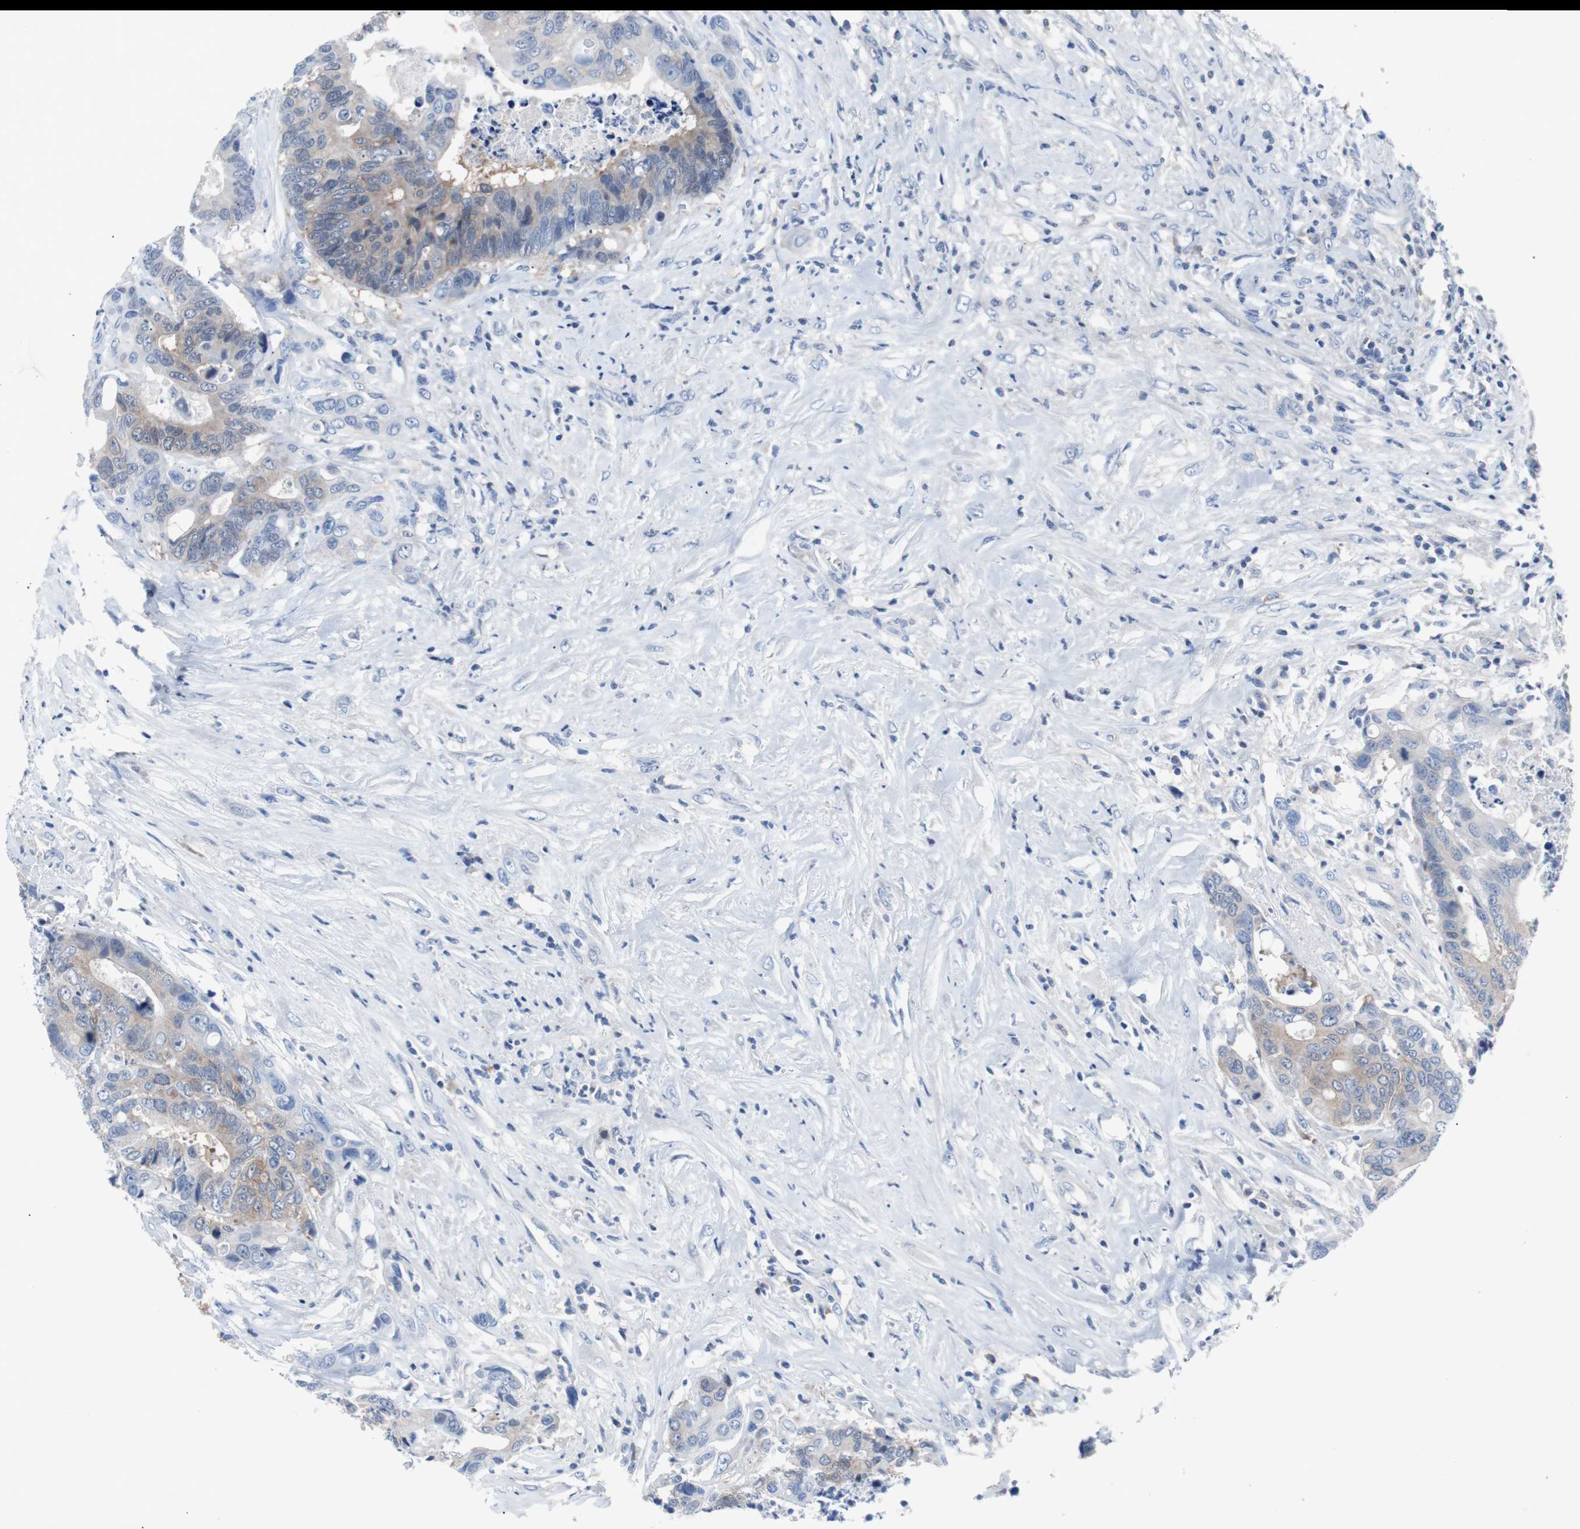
{"staining": {"intensity": "weak", "quantity": "25%-75%", "location": "cytoplasmic/membranous"}, "tissue": "colorectal cancer", "cell_type": "Tumor cells", "image_type": "cancer", "snomed": [{"axis": "morphology", "description": "Adenocarcinoma, NOS"}, {"axis": "topography", "description": "Rectum"}], "caption": "Human colorectal adenocarcinoma stained with a protein marker shows weak staining in tumor cells.", "gene": "EEF2K", "patient": {"sex": "male", "age": 55}}